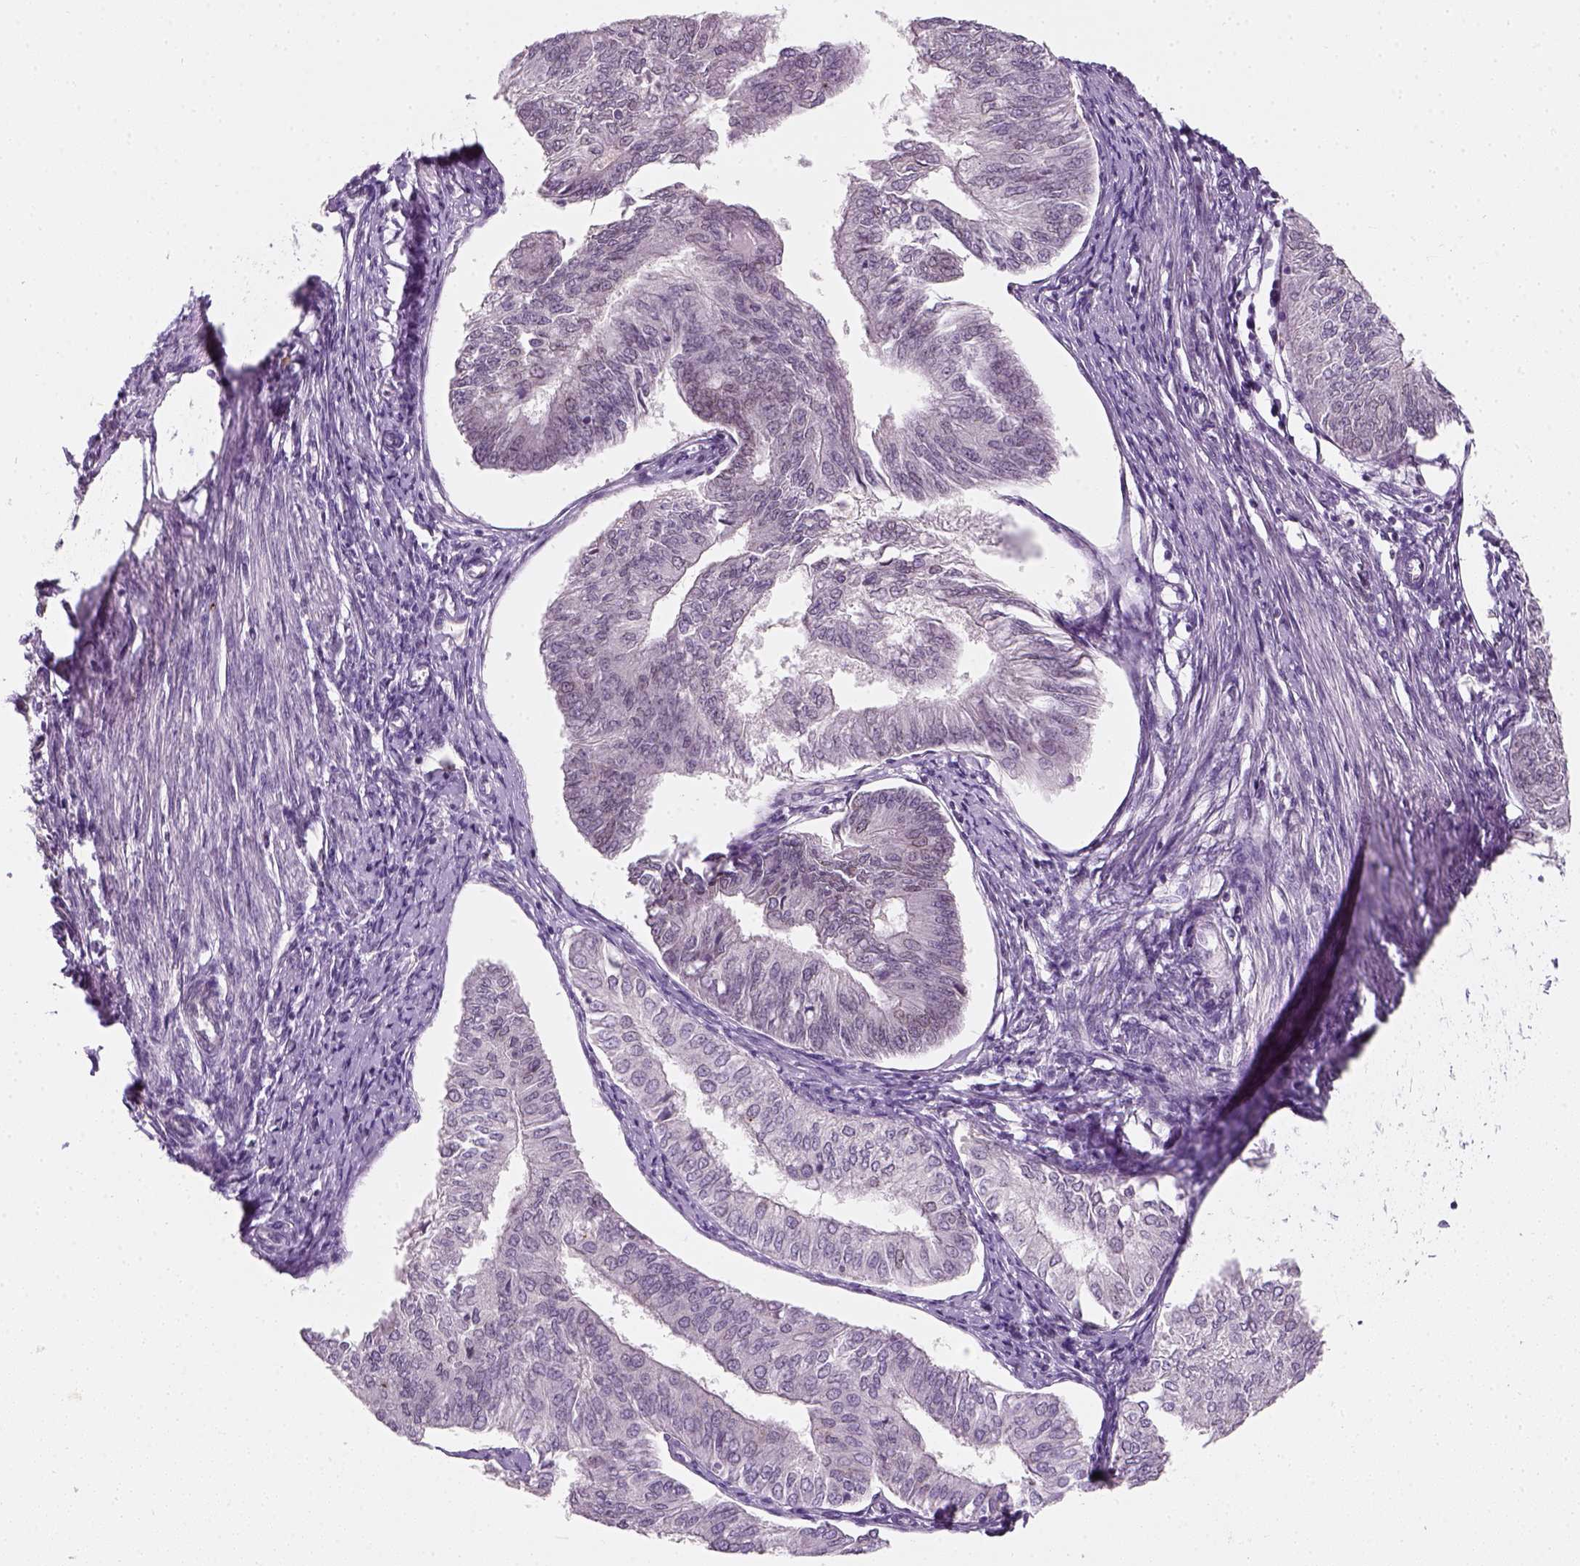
{"staining": {"intensity": "negative", "quantity": "none", "location": "none"}, "tissue": "endometrial cancer", "cell_type": "Tumor cells", "image_type": "cancer", "snomed": [{"axis": "morphology", "description": "Adenocarcinoma, NOS"}, {"axis": "topography", "description": "Endometrium"}], "caption": "Tumor cells are negative for brown protein staining in endometrial adenocarcinoma.", "gene": "TP53", "patient": {"sex": "female", "age": 58}}